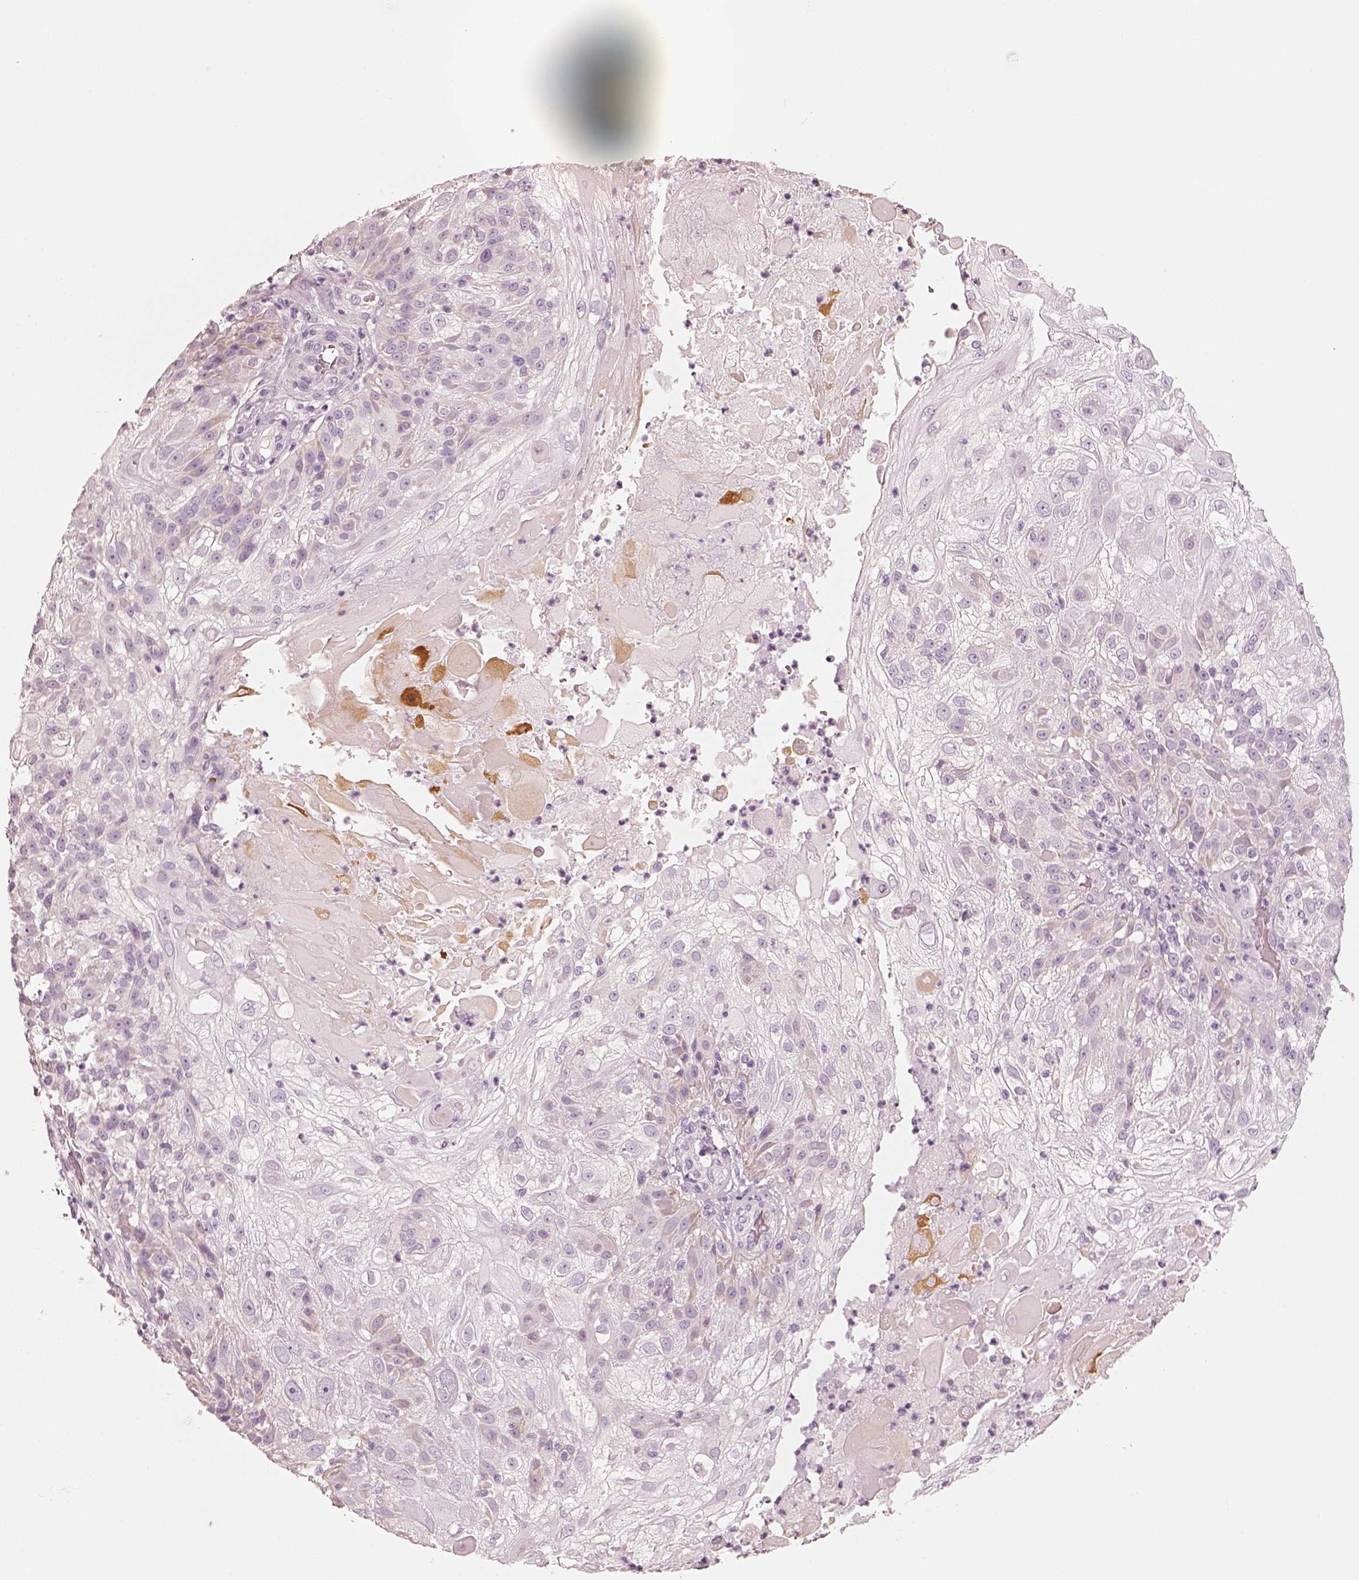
{"staining": {"intensity": "negative", "quantity": "none", "location": "none"}, "tissue": "skin cancer", "cell_type": "Tumor cells", "image_type": "cancer", "snomed": [{"axis": "morphology", "description": "Normal tissue, NOS"}, {"axis": "morphology", "description": "Squamous cell carcinoma, NOS"}, {"axis": "topography", "description": "Skin"}], "caption": "Immunohistochemical staining of human skin squamous cell carcinoma displays no significant expression in tumor cells.", "gene": "R3HDML", "patient": {"sex": "female", "age": 83}}